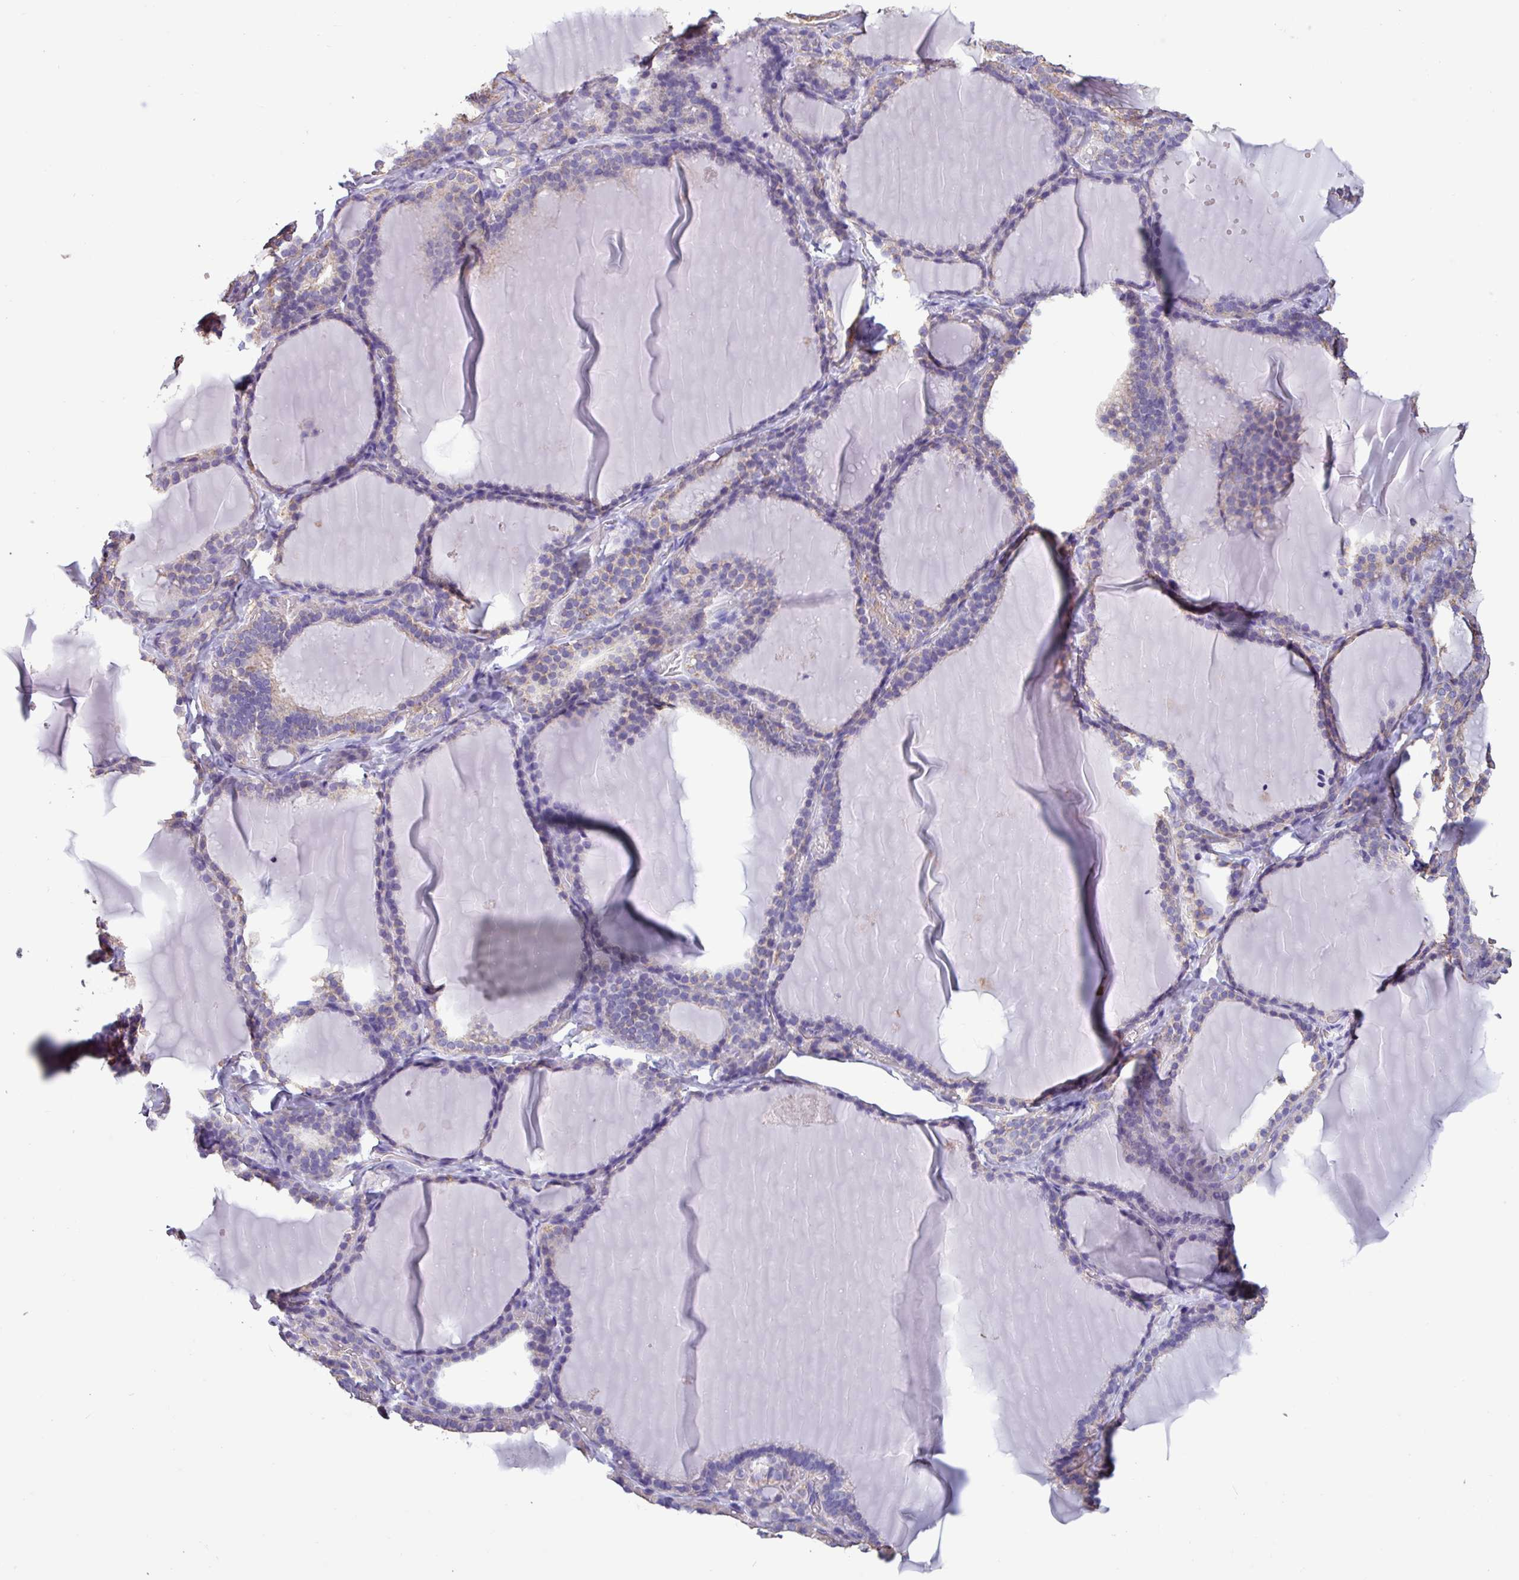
{"staining": {"intensity": "moderate", "quantity": "<25%", "location": "cytoplasmic/membranous"}, "tissue": "thyroid gland", "cell_type": "Glandular cells", "image_type": "normal", "snomed": [{"axis": "morphology", "description": "Normal tissue, NOS"}, {"axis": "topography", "description": "Thyroid gland"}], "caption": "Thyroid gland stained with IHC exhibits moderate cytoplasmic/membranous expression in about <25% of glandular cells.", "gene": "CAMK1", "patient": {"sex": "female", "age": 31}}